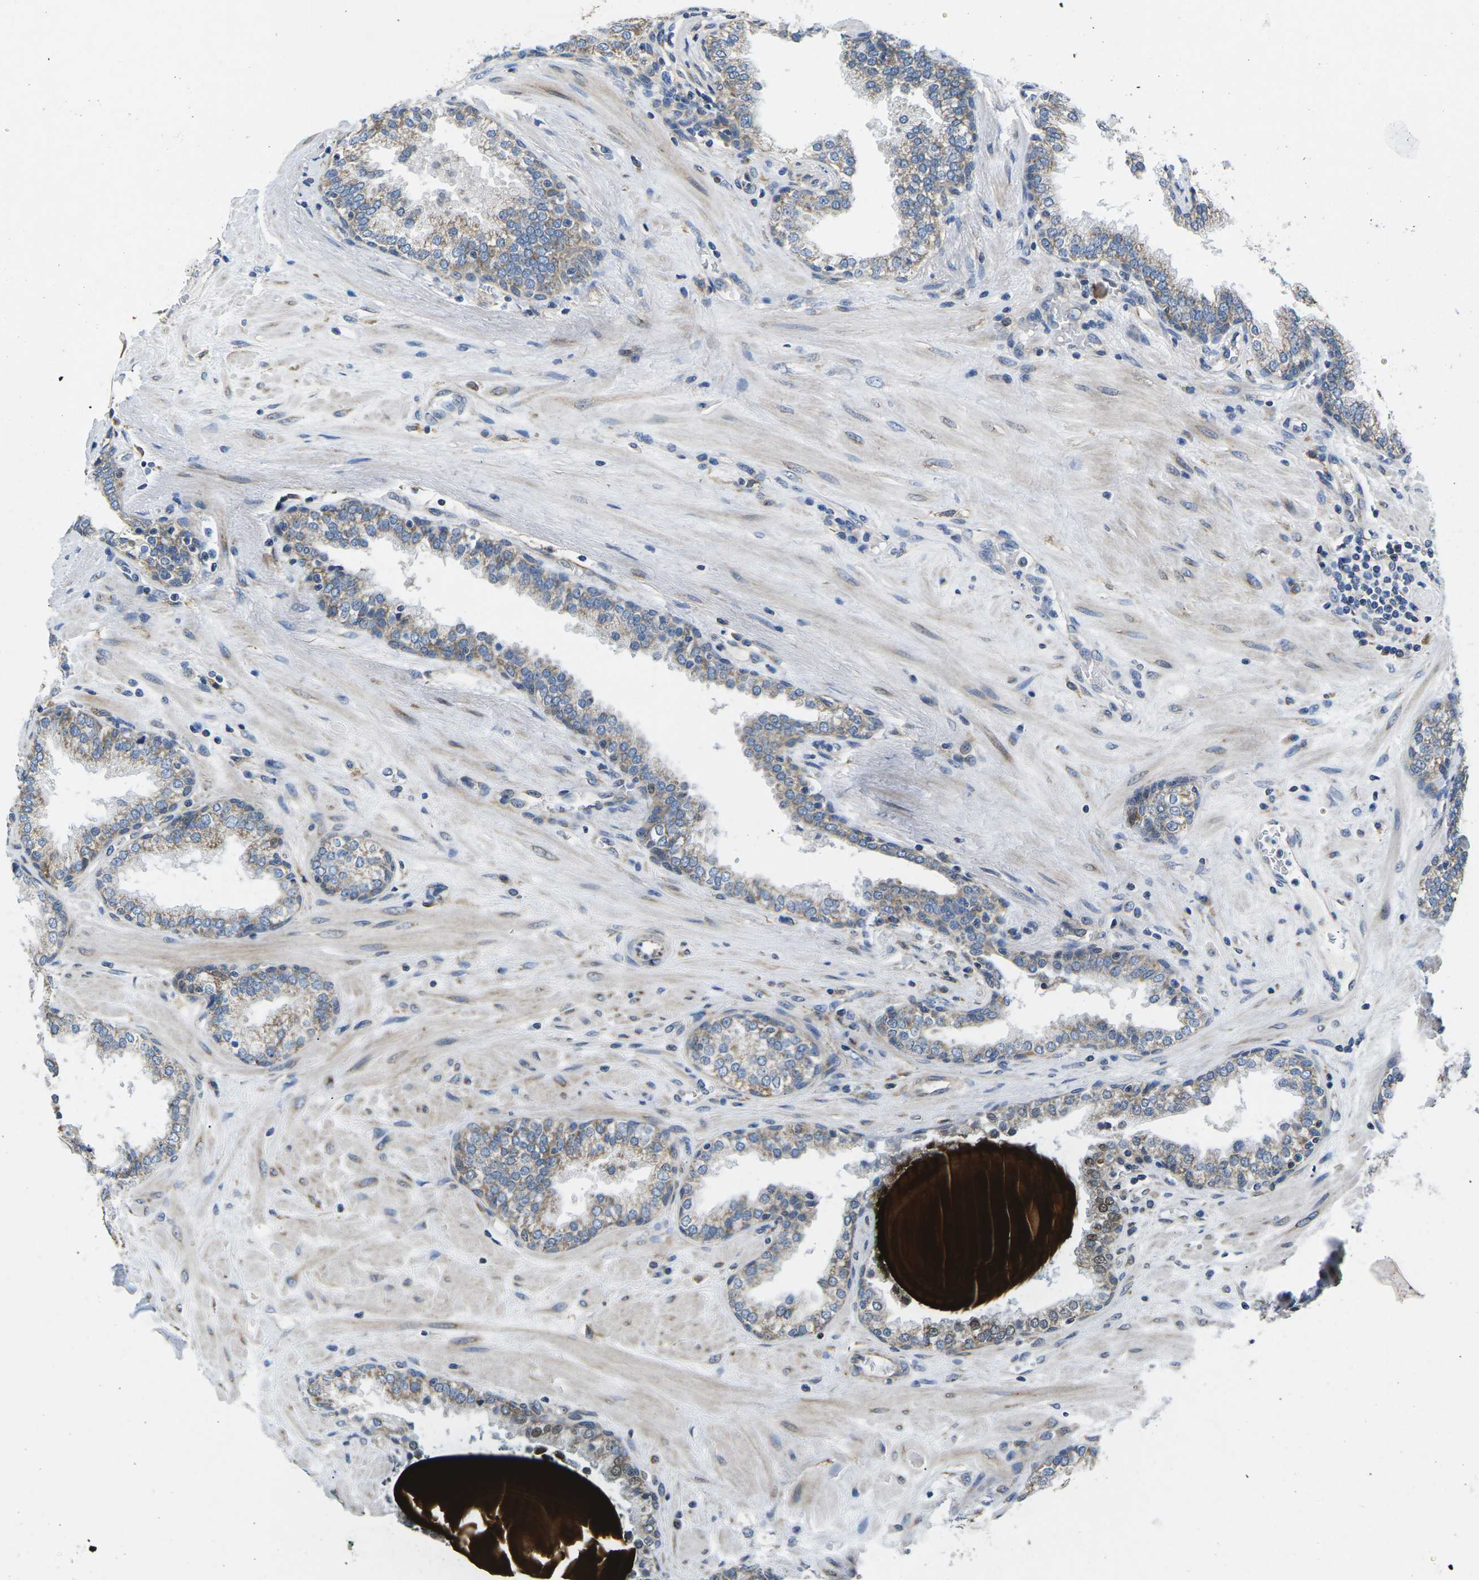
{"staining": {"intensity": "moderate", "quantity": "25%-75%", "location": "cytoplasmic/membranous"}, "tissue": "prostate", "cell_type": "Glandular cells", "image_type": "normal", "snomed": [{"axis": "morphology", "description": "Normal tissue, NOS"}, {"axis": "topography", "description": "Prostate"}], "caption": "An immunohistochemistry (IHC) photomicrograph of normal tissue is shown. Protein staining in brown labels moderate cytoplasmic/membranous positivity in prostate within glandular cells. The staining was performed using DAB, with brown indicating positive protein expression. Nuclei are stained blue with hematoxylin.", "gene": "TMEFF2", "patient": {"sex": "male", "age": 51}}